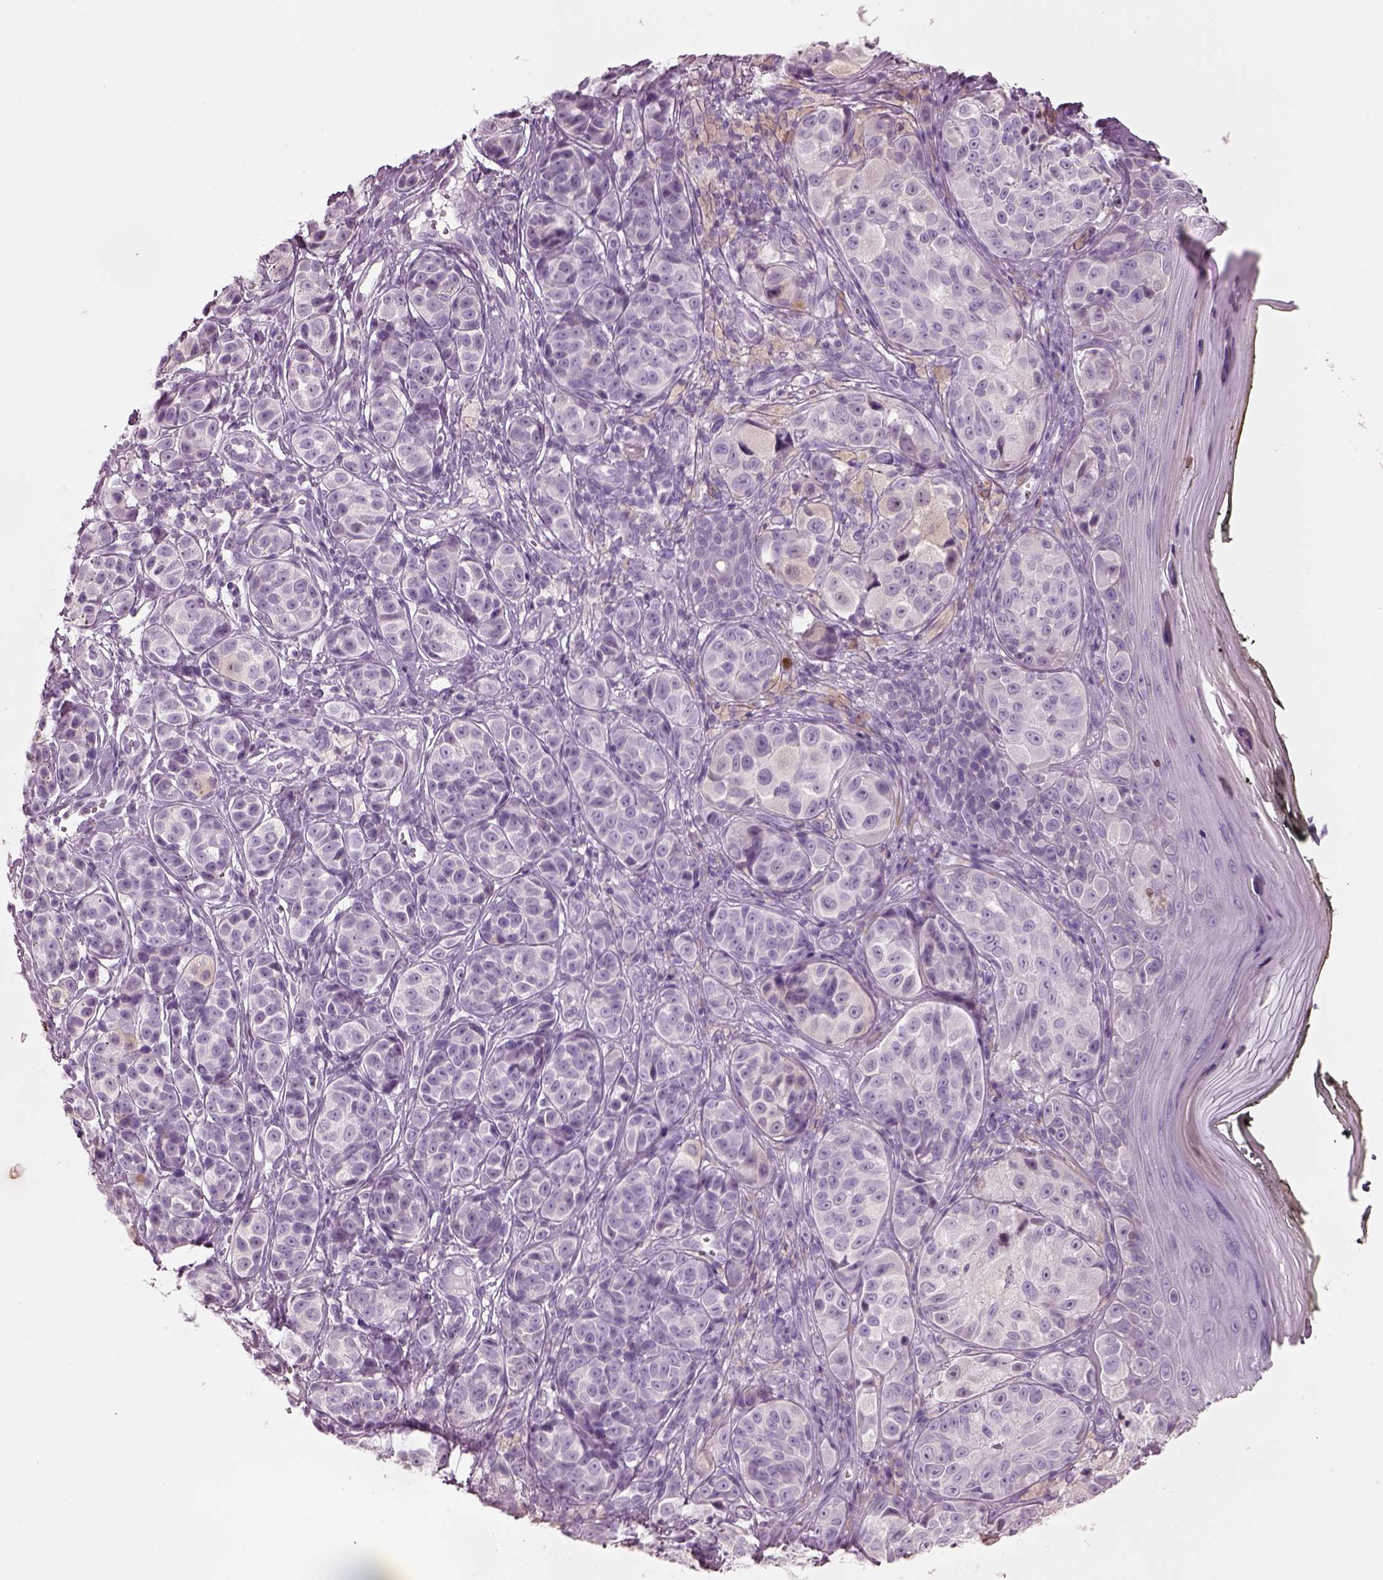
{"staining": {"intensity": "negative", "quantity": "none", "location": "none"}, "tissue": "melanoma", "cell_type": "Tumor cells", "image_type": "cancer", "snomed": [{"axis": "morphology", "description": "Malignant melanoma, NOS"}, {"axis": "topography", "description": "Skin"}], "caption": "The photomicrograph reveals no staining of tumor cells in melanoma.", "gene": "SLC27A2", "patient": {"sex": "male", "age": 48}}